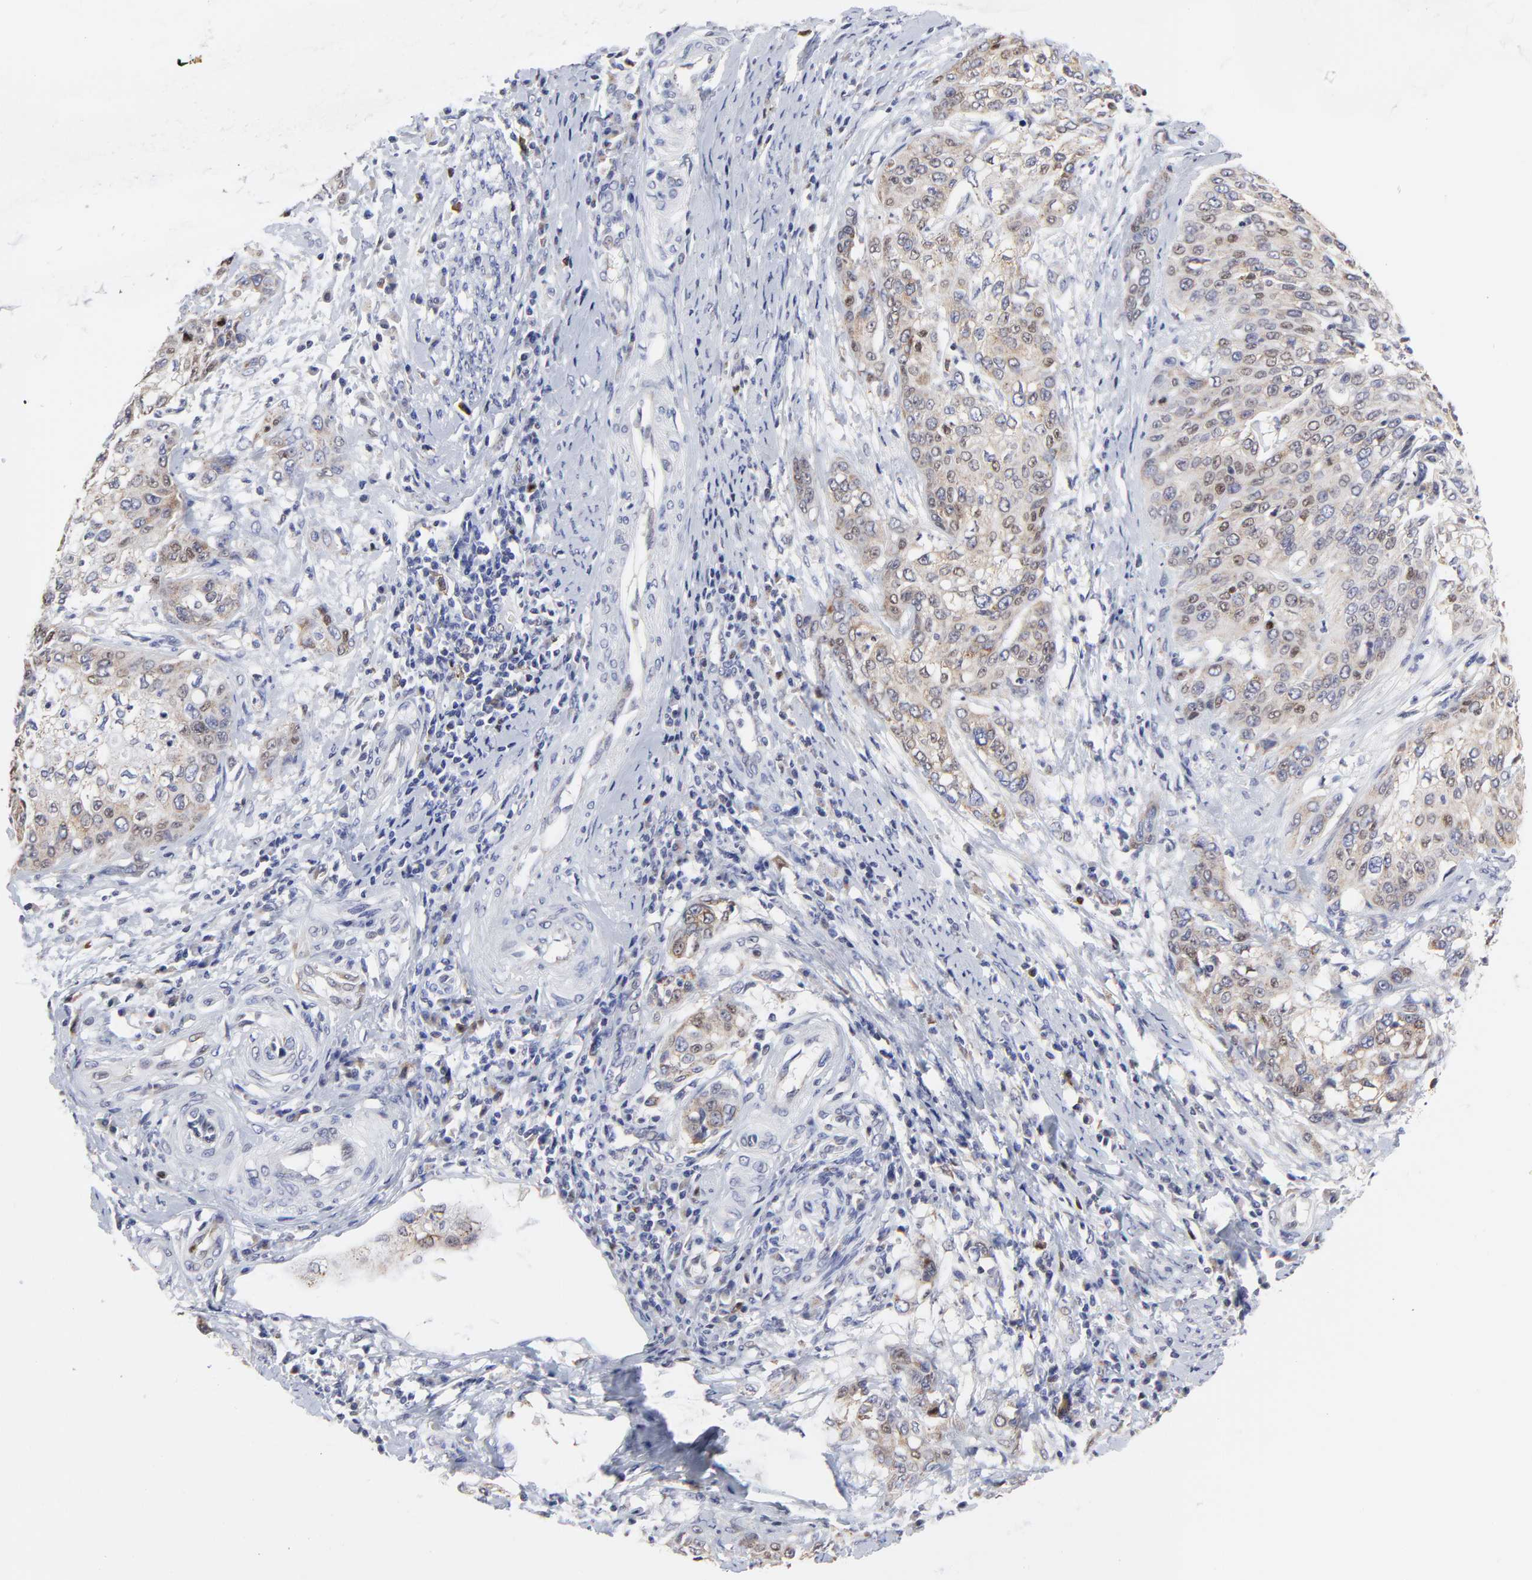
{"staining": {"intensity": "weak", "quantity": "<25%", "location": "cytoplasmic/membranous,nuclear"}, "tissue": "cervical cancer", "cell_type": "Tumor cells", "image_type": "cancer", "snomed": [{"axis": "morphology", "description": "Squamous cell carcinoma, NOS"}, {"axis": "topography", "description": "Cervix"}], "caption": "High magnification brightfield microscopy of cervical squamous cell carcinoma stained with DAB (3,3'-diaminobenzidine) (brown) and counterstained with hematoxylin (blue): tumor cells show no significant staining. Nuclei are stained in blue.", "gene": "NCAPH", "patient": {"sex": "female", "age": 41}}